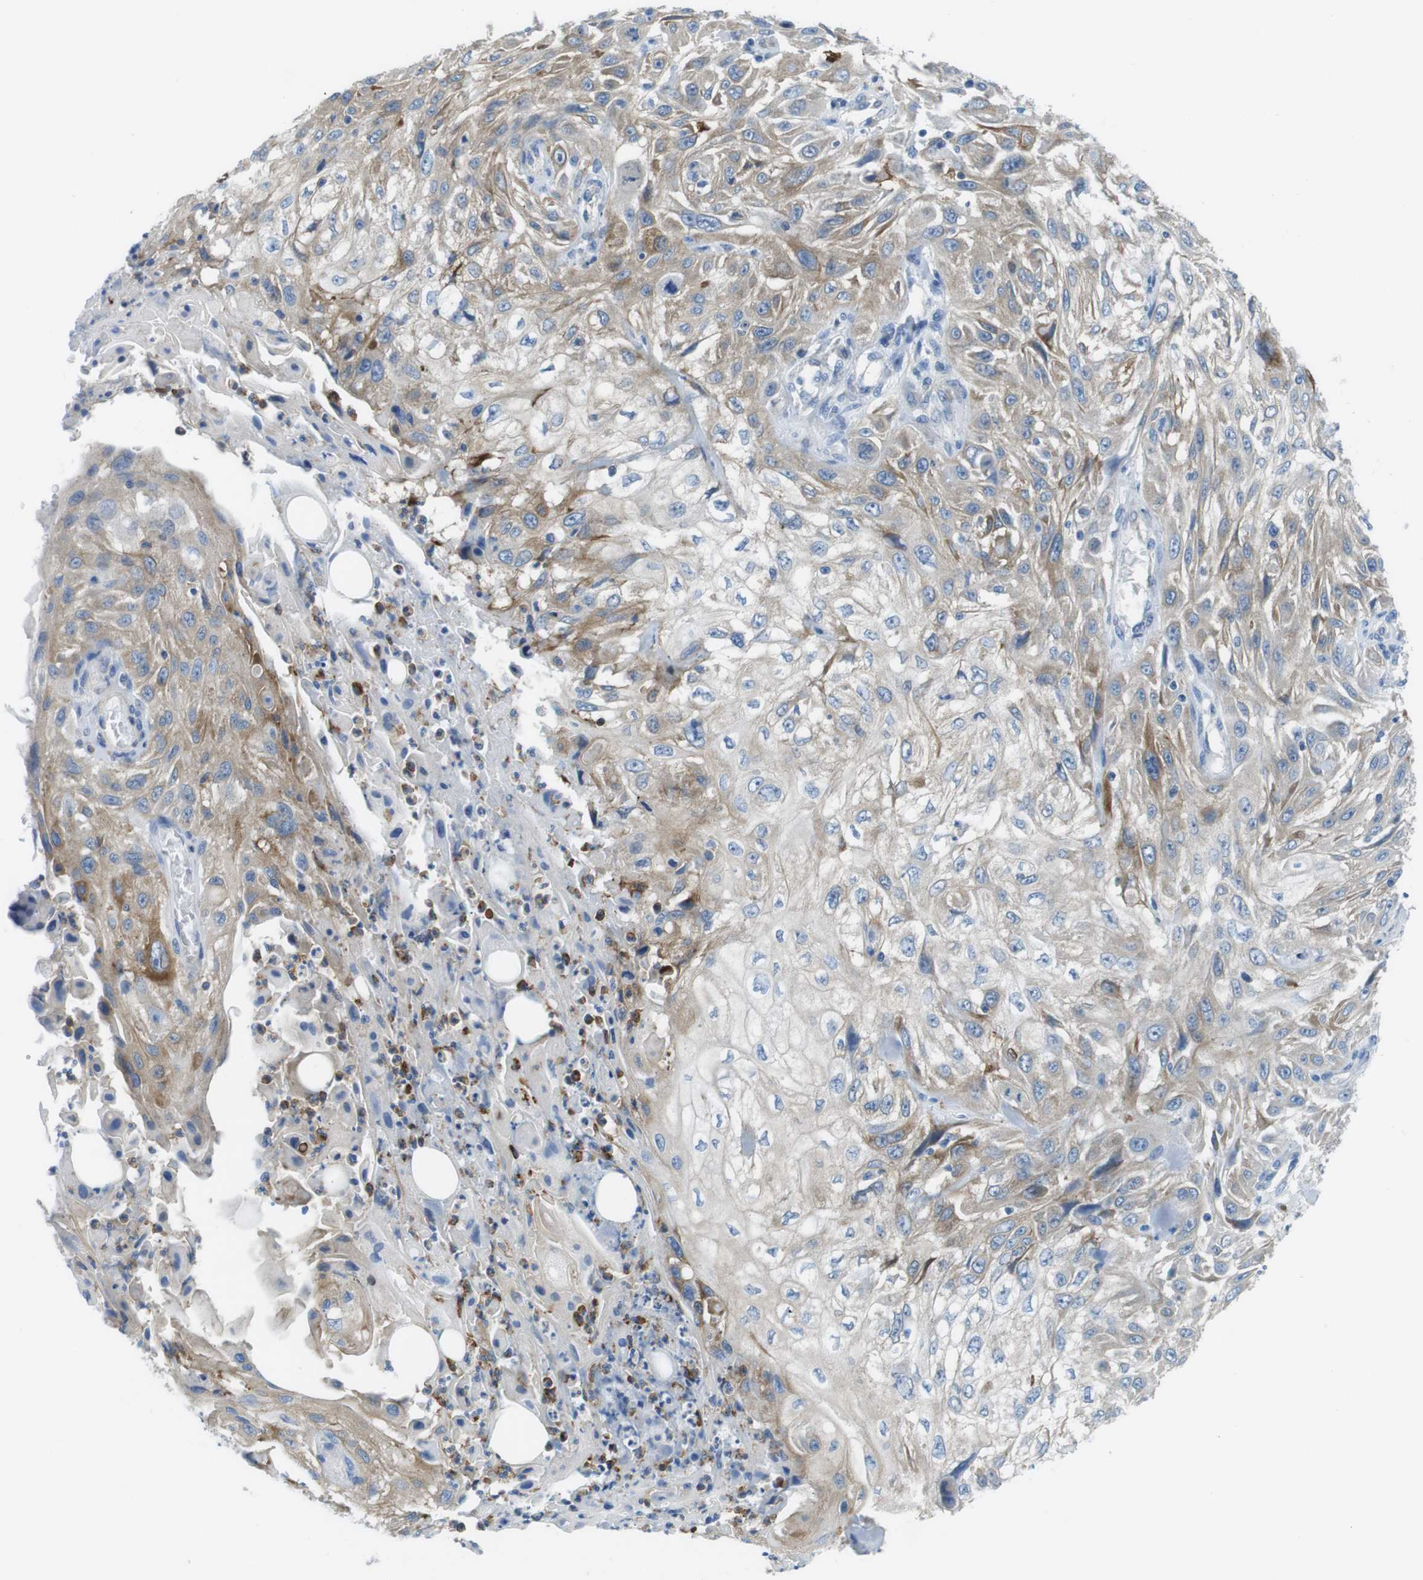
{"staining": {"intensity": "moderate", "quantity": "25%-75%", "location": "cytoplasmic/membranous"}, "tissue": "skin cancer", "cell_type": "Tumor cells", "image_type": "cancer", "snomed": [{"axis": "morphology", "description": "Squamous cell carcinoma, NOS"}, {"axis": "topography", "description": "Skin"}], "caption": "Squamous cell carcinoma (skin) stained with a brown dye demonstrates moderate cytoplasmic/membranous positive staining in about 25%-75% of tumor cells.", "gene": "EMP2", "patient": {"sex": "male", "age": 75}}